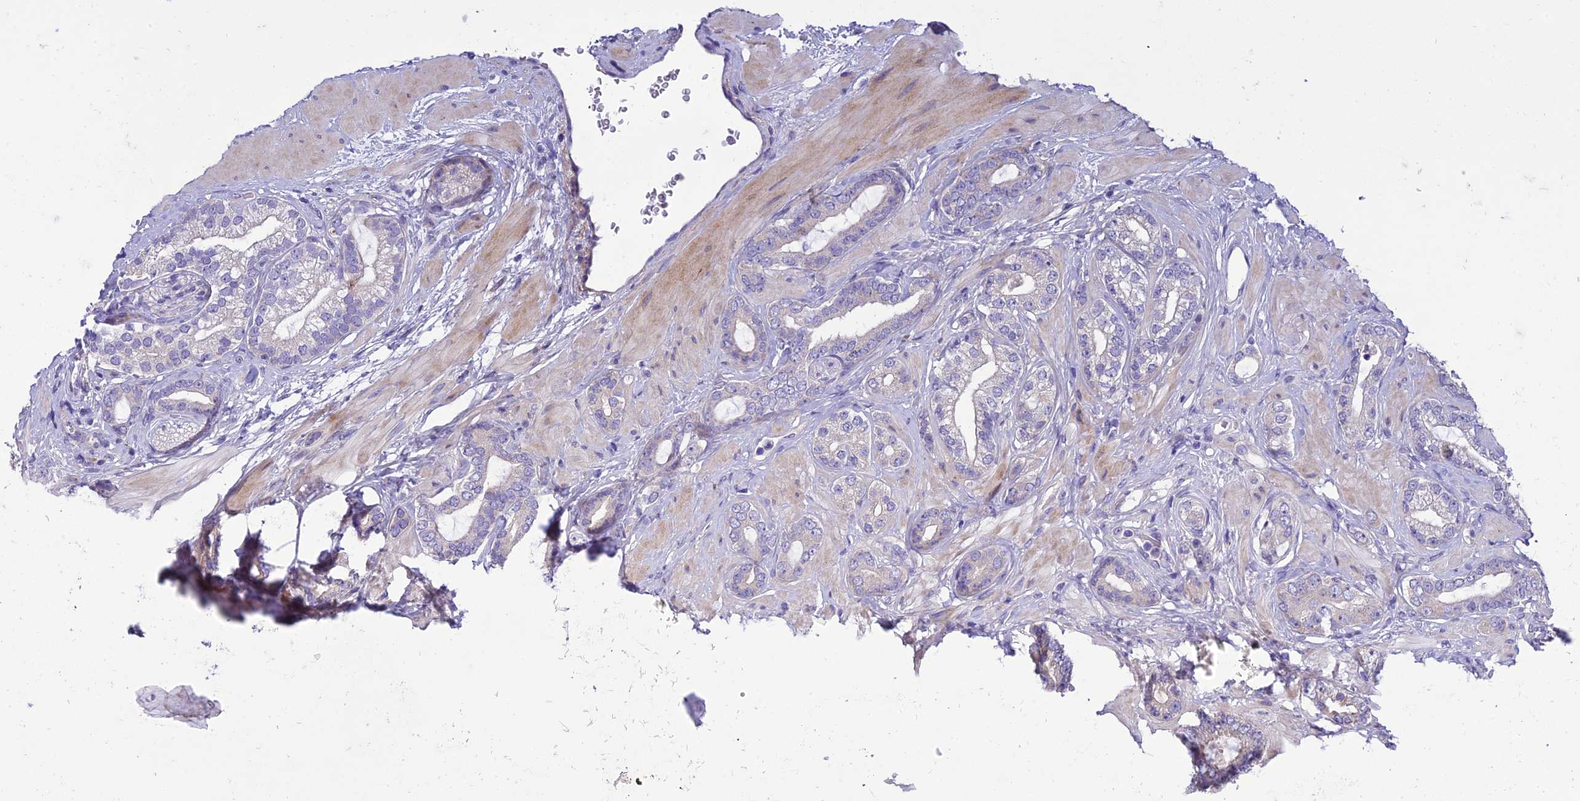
{"staining": {"intensity": "negative", "quantity": "none", "location": "none"}, "tissue": "prostate cancer", "cell_type": "Tumor cells", "image_type": "cancer", "snomed": [{"axis": "morphology", "description": "Adenocarcinoma, Low grade"}, {"axis": "topography", "description": "Prostate"}], "caption": "Immunohistochemistry (IHC) photomicrograph of neoplastic tissue: prostate low-grade adenocarcinoma stained with DAB (3,3'-diaminobenzidine) demonstrates no significant protein positivity in tumor cells.", "gene": "ADIPOR2", "patient": {"sex": "male", "age": 57}}